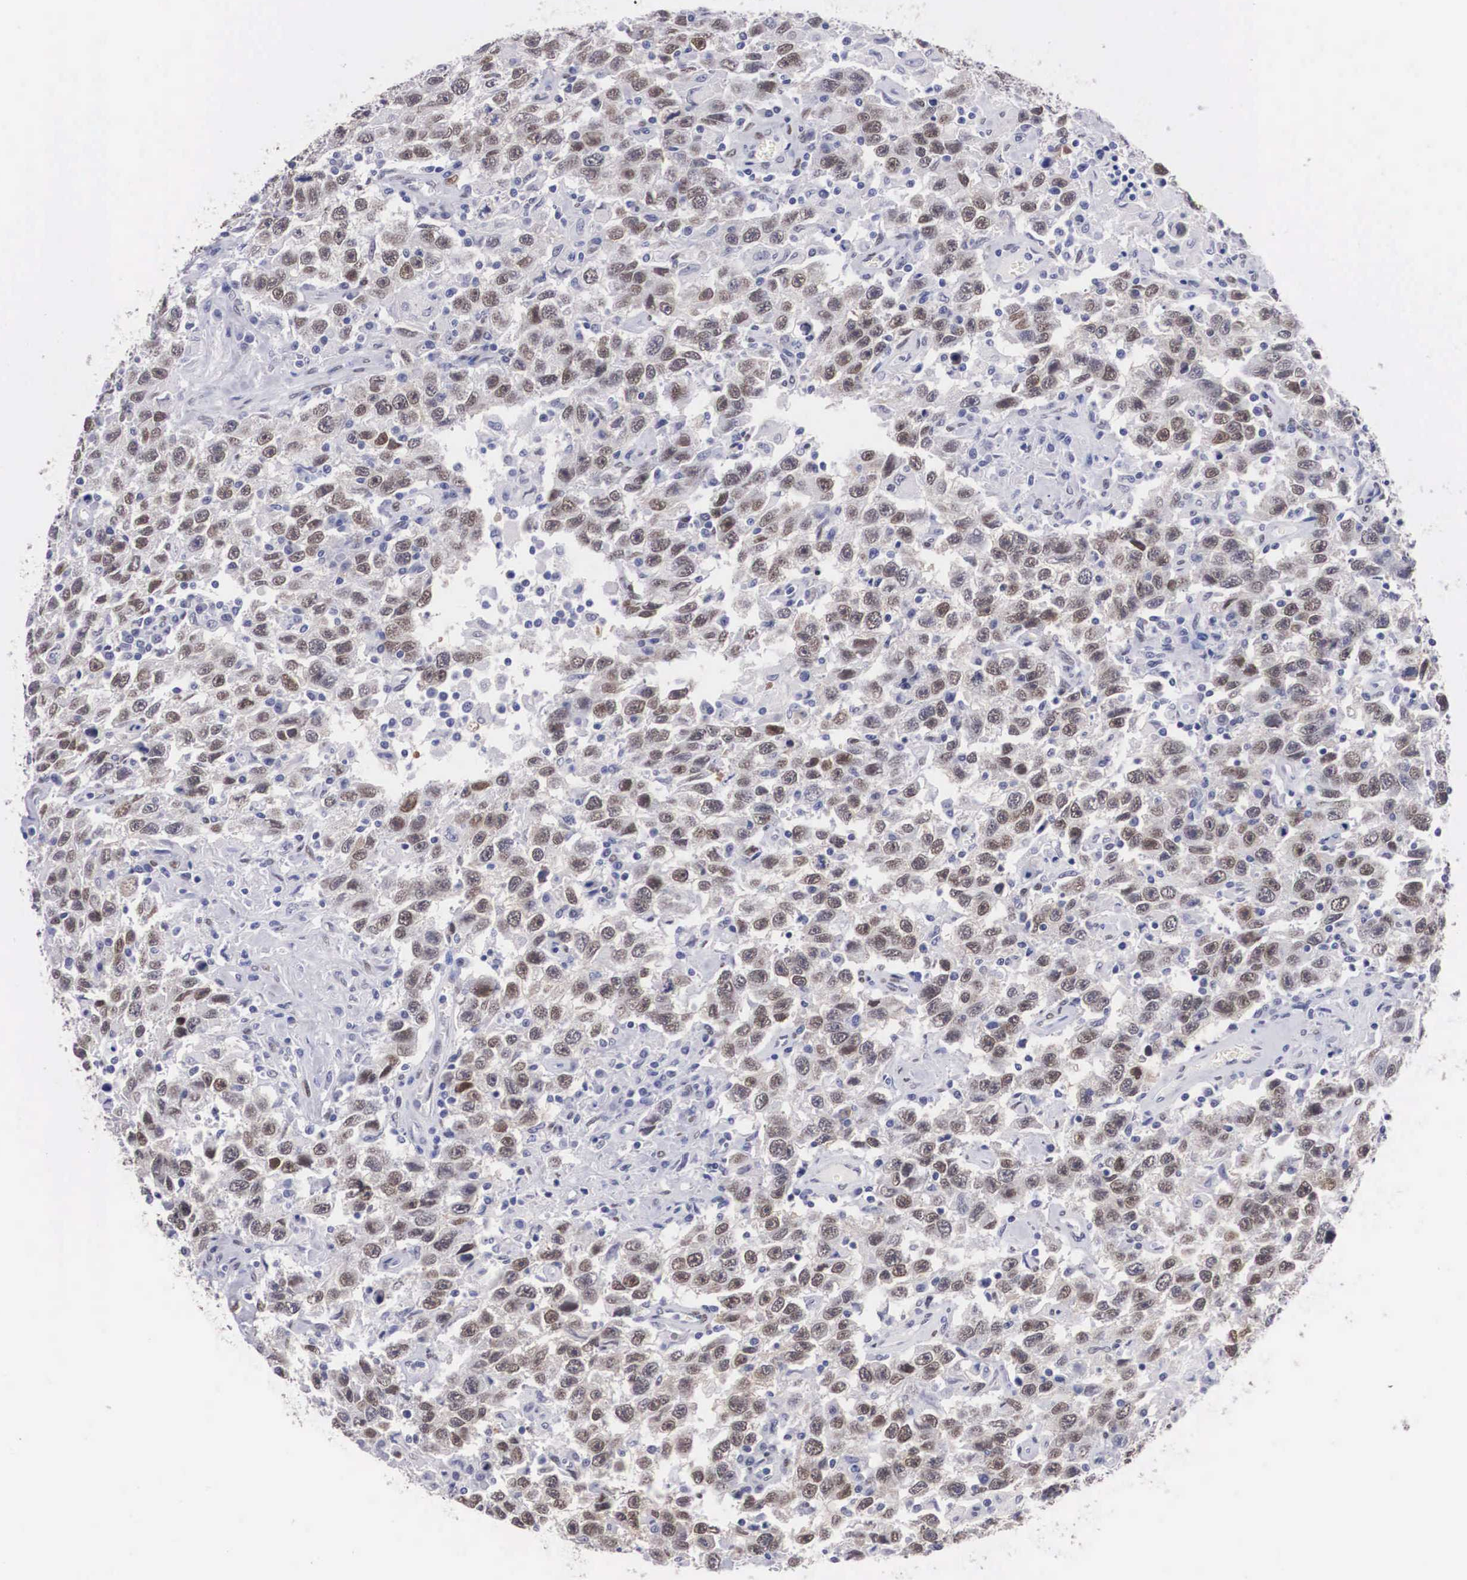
{"staining": {"intensity": "moderate", "quantity": "25%-75%", "location": "nuclear"}, "tissue": "testis cancer", "cell_type": "Tumor cells", "image_type": "cancer", "snomed": [{"axis": "morphology", "description": "Seminoma, NOS"}, {"axis": "topography", "description": "Testis"}], "caption": "Testis cancer was stained to show a protein in brown. There is medium levels of moderate nuclear expression in approximately 25%-75% of tumor cells. (IHC, brightfield microscopy, high magnification).", "gene": "KHDRBS3", "patient": {"sex": "male", "age": 41}}